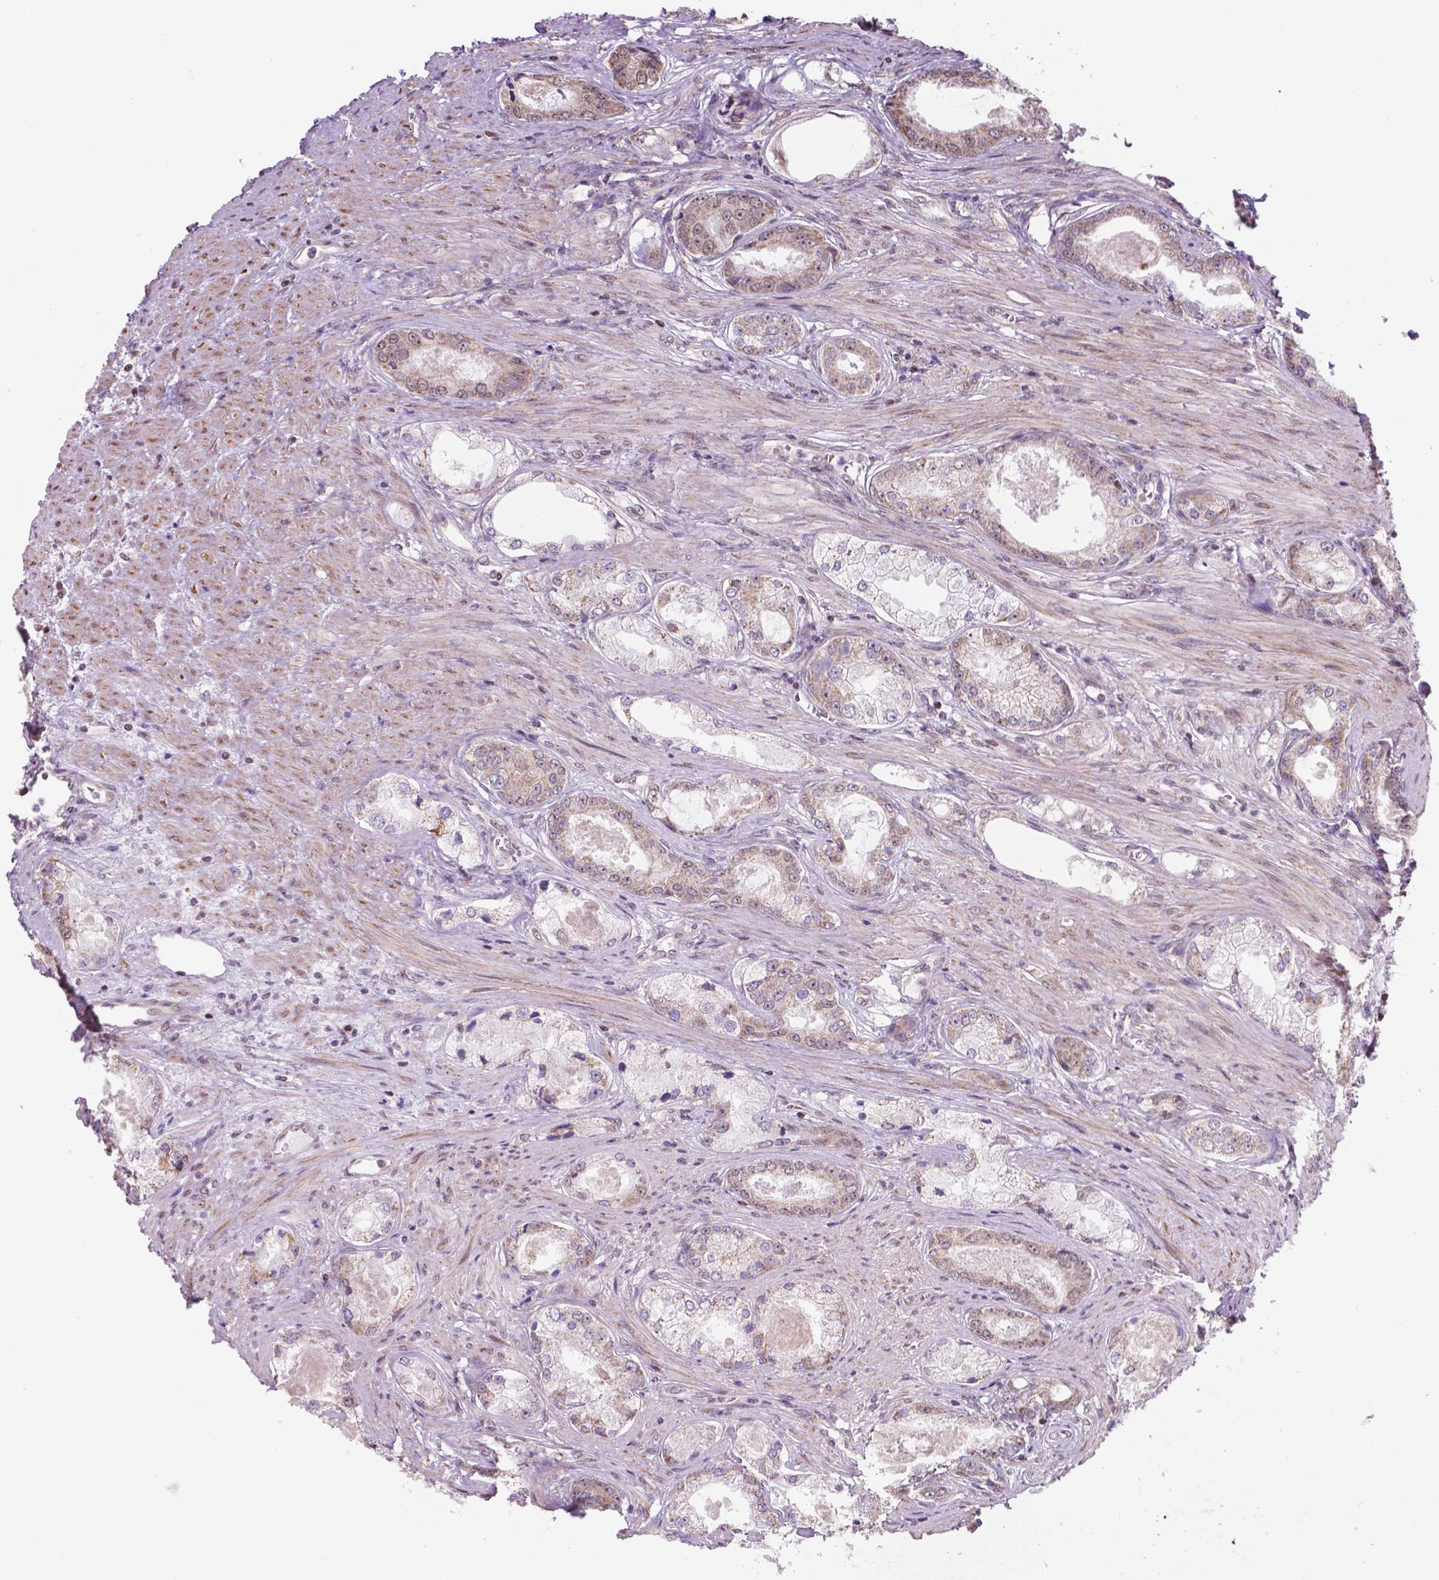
{"staining": {"intensity": "moderate", "quantity": ">75%", "location": "cytoplasmic/membranous"}, "tissue": "prostate cancer", "cell_type": "Tumor cells", "image_type": "cancer", "snomed": [{"axis": "morphology", "description": "Adenocarcinoma, Low grade"}, {"axis": "topography", "description": "Prostate"}], "caption": "Prostate cancer was stained to show a protein in brown. There is medium levels of moderate cytoplasmic/membranous staining in approximately >75% of tumor cells. (Stains: DAB in brown, nuclei in blue, Microscopy: brightfield microscopy at high magnification).", "gene": "NDUFA10", "patient": {"sex": "male", "age": 68}}